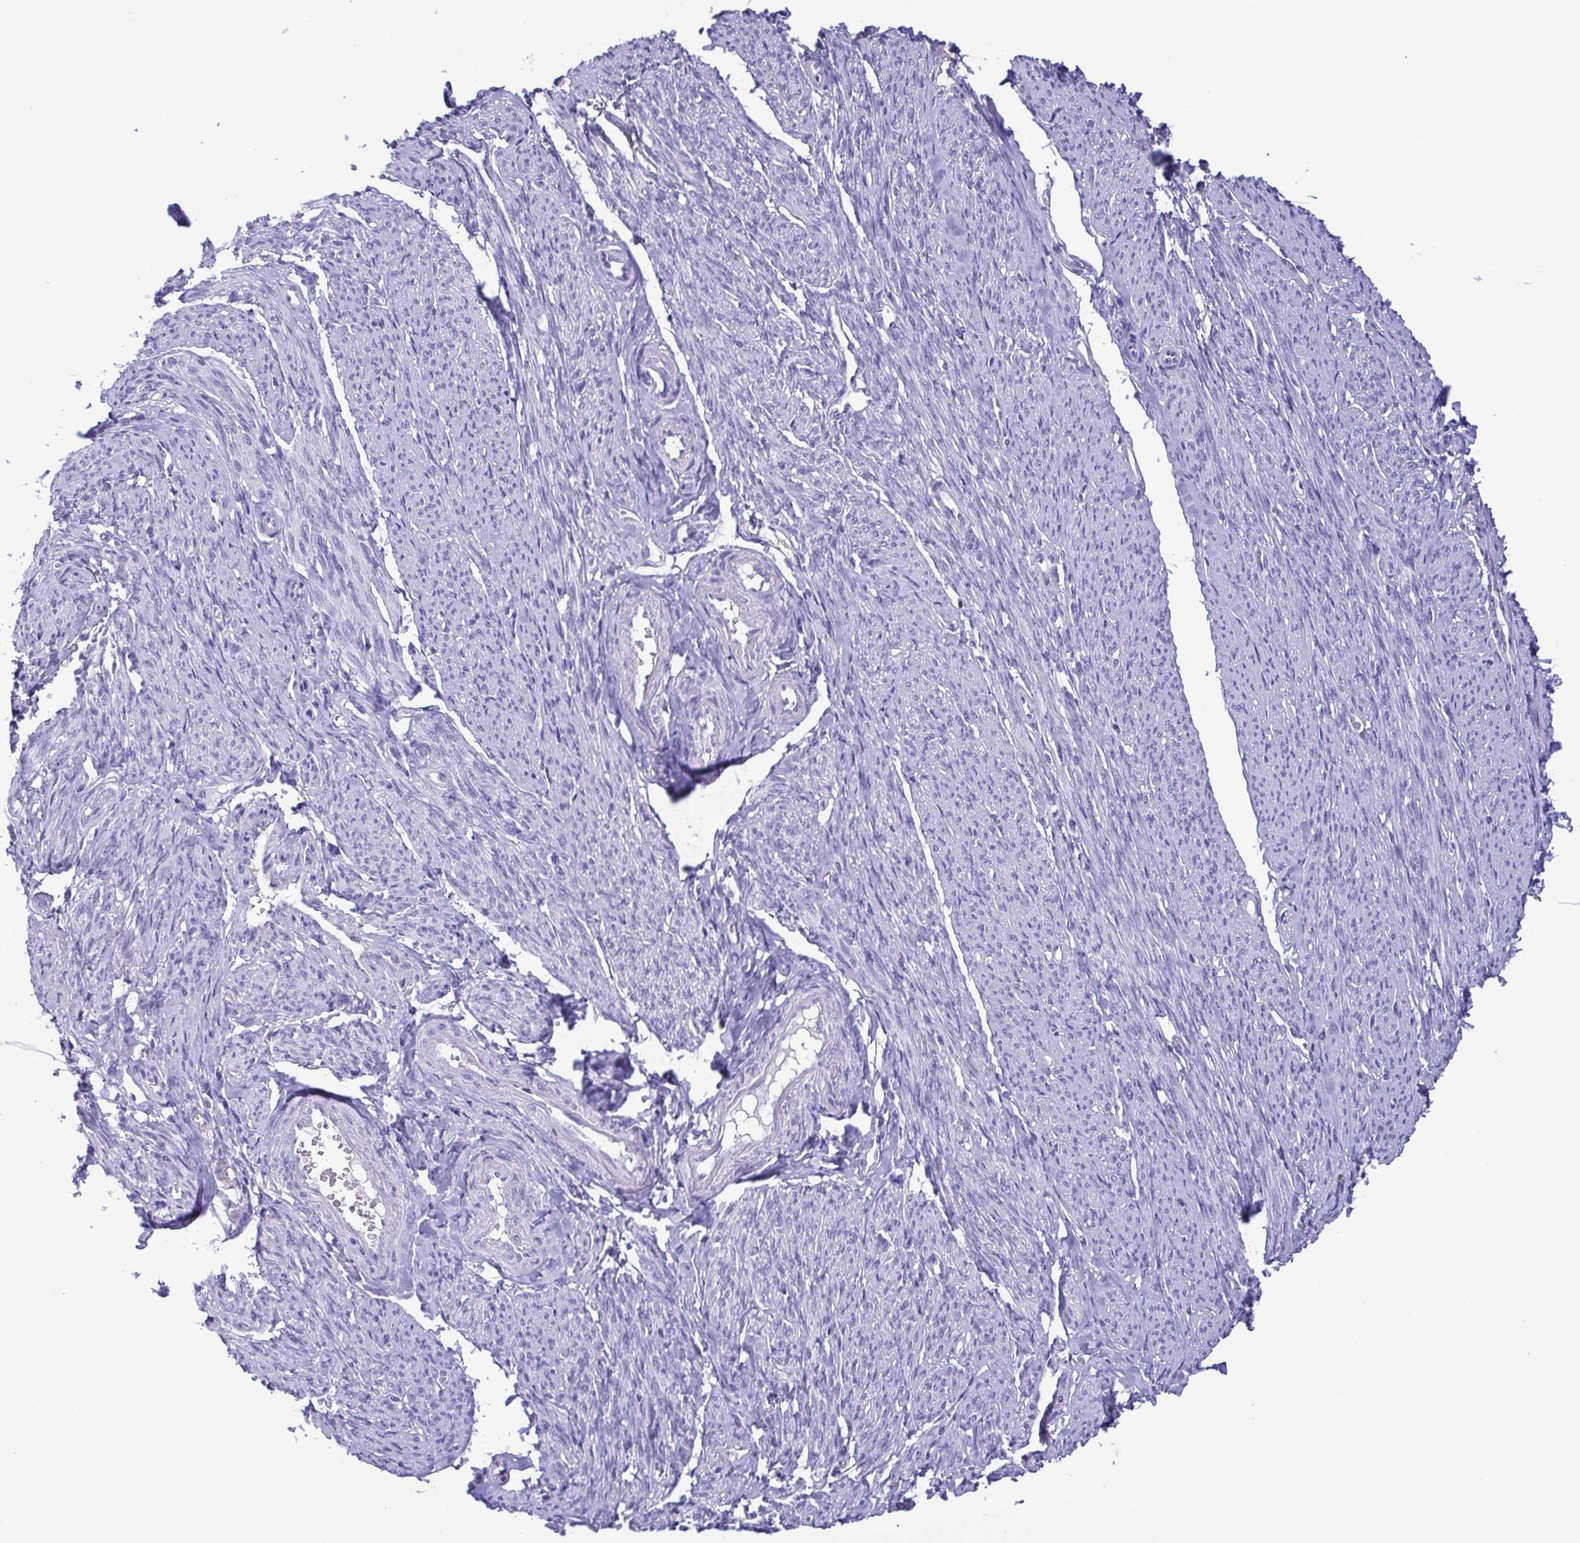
{"staining": {"intensity": "negative", "quantity": "none", "location": "none"}, "tissue": "smooth muscle", "cell_type": "Smooth muscle cells", "image_type": "normal", "snomed": [{"axis": "morphology", "description": "Normal tissue, NOS"}, {"axis": "topography", "description": "Smooth muscle"}], "caption": "This is an IHC image of benign smooth muscle. There is no staining in smooth muscle cells.", "gene": "LDHC", "patient": {"sex": "female", "age": 65}}